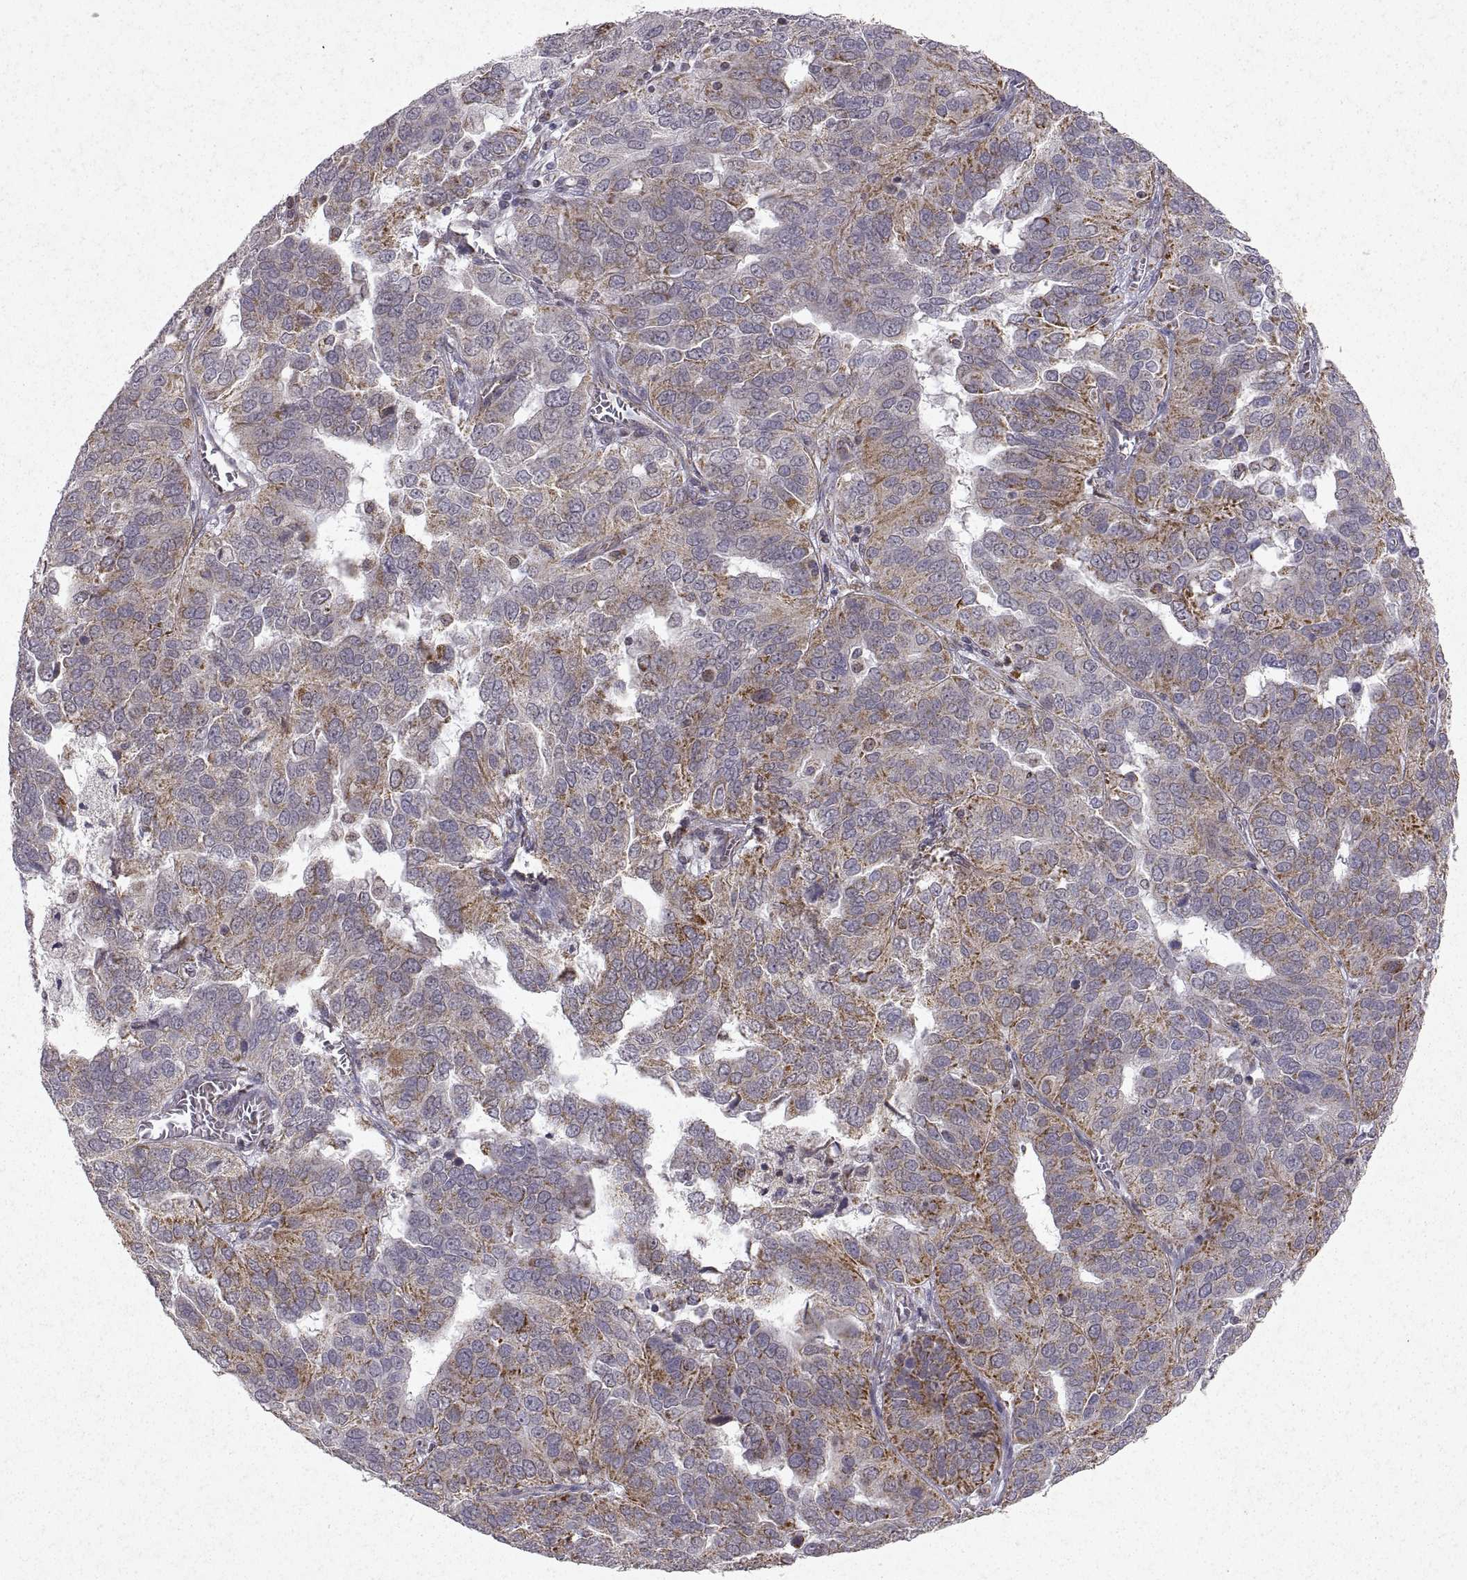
{"staining": {"intensity": "moderate", "quantity": "25%-75%", "location": "cytoplasmic/membranous"}, "tissue": "ovarian cancer", "cell_type": "Tumor cells", "image_type": "cancer", "snomed": [{"axis": "morphology", "description": "Carcinoma, endometroid"}, {"axis": "topography", "description": "Soft tissue"}, {"axis": "topography", "description": "Ovary"}], "caption": "Moderate cytoplasmic/membranous expression for a protein is identified in about 25%-75% of tumor cells of endometroid carcinoma (ovarian) using immunohistochemistry (IHC).", "gene": "MANBAL", "patient": {"sex": "female", "age": 52}}